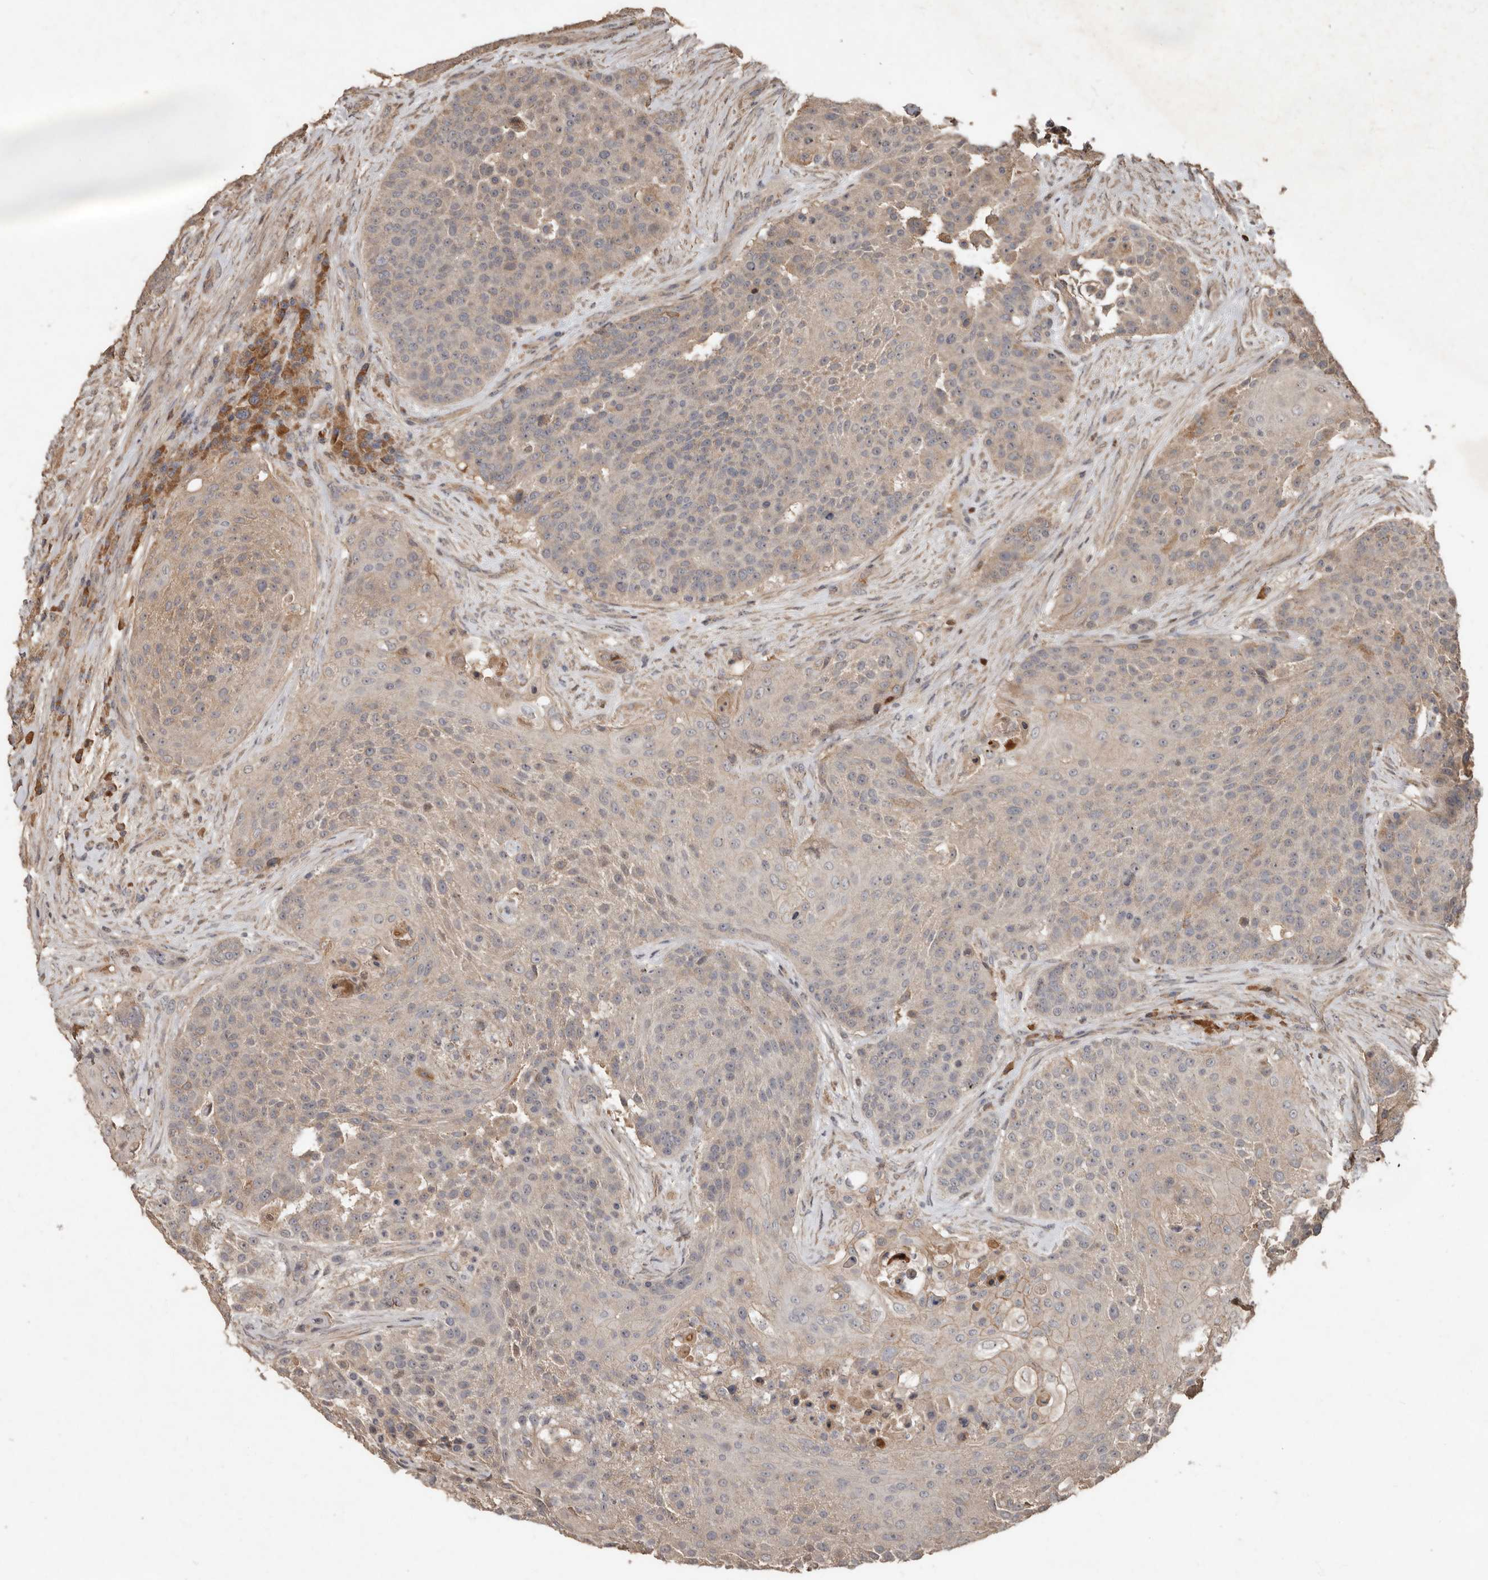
{"staining": {"intensity": "weak", "quantity": "<25%", "location": "cytoplasmic/membranous"}, "tissue": "urothelial cancer", "cell_type": "Tumor cells", "image_type": "cancer", "snomed": [{"axis": "morphology", "description": "Urothelial carcinoma, High grade"}, {"axis": "topography", "description": "Urinary bladder"}], "caption": "A micrograph of human urothelial carcinoma (high-grade) is negative for staining in tumor cells.", "gene": "KIF26B", "patient": {"sex": "female", "age": 63}}